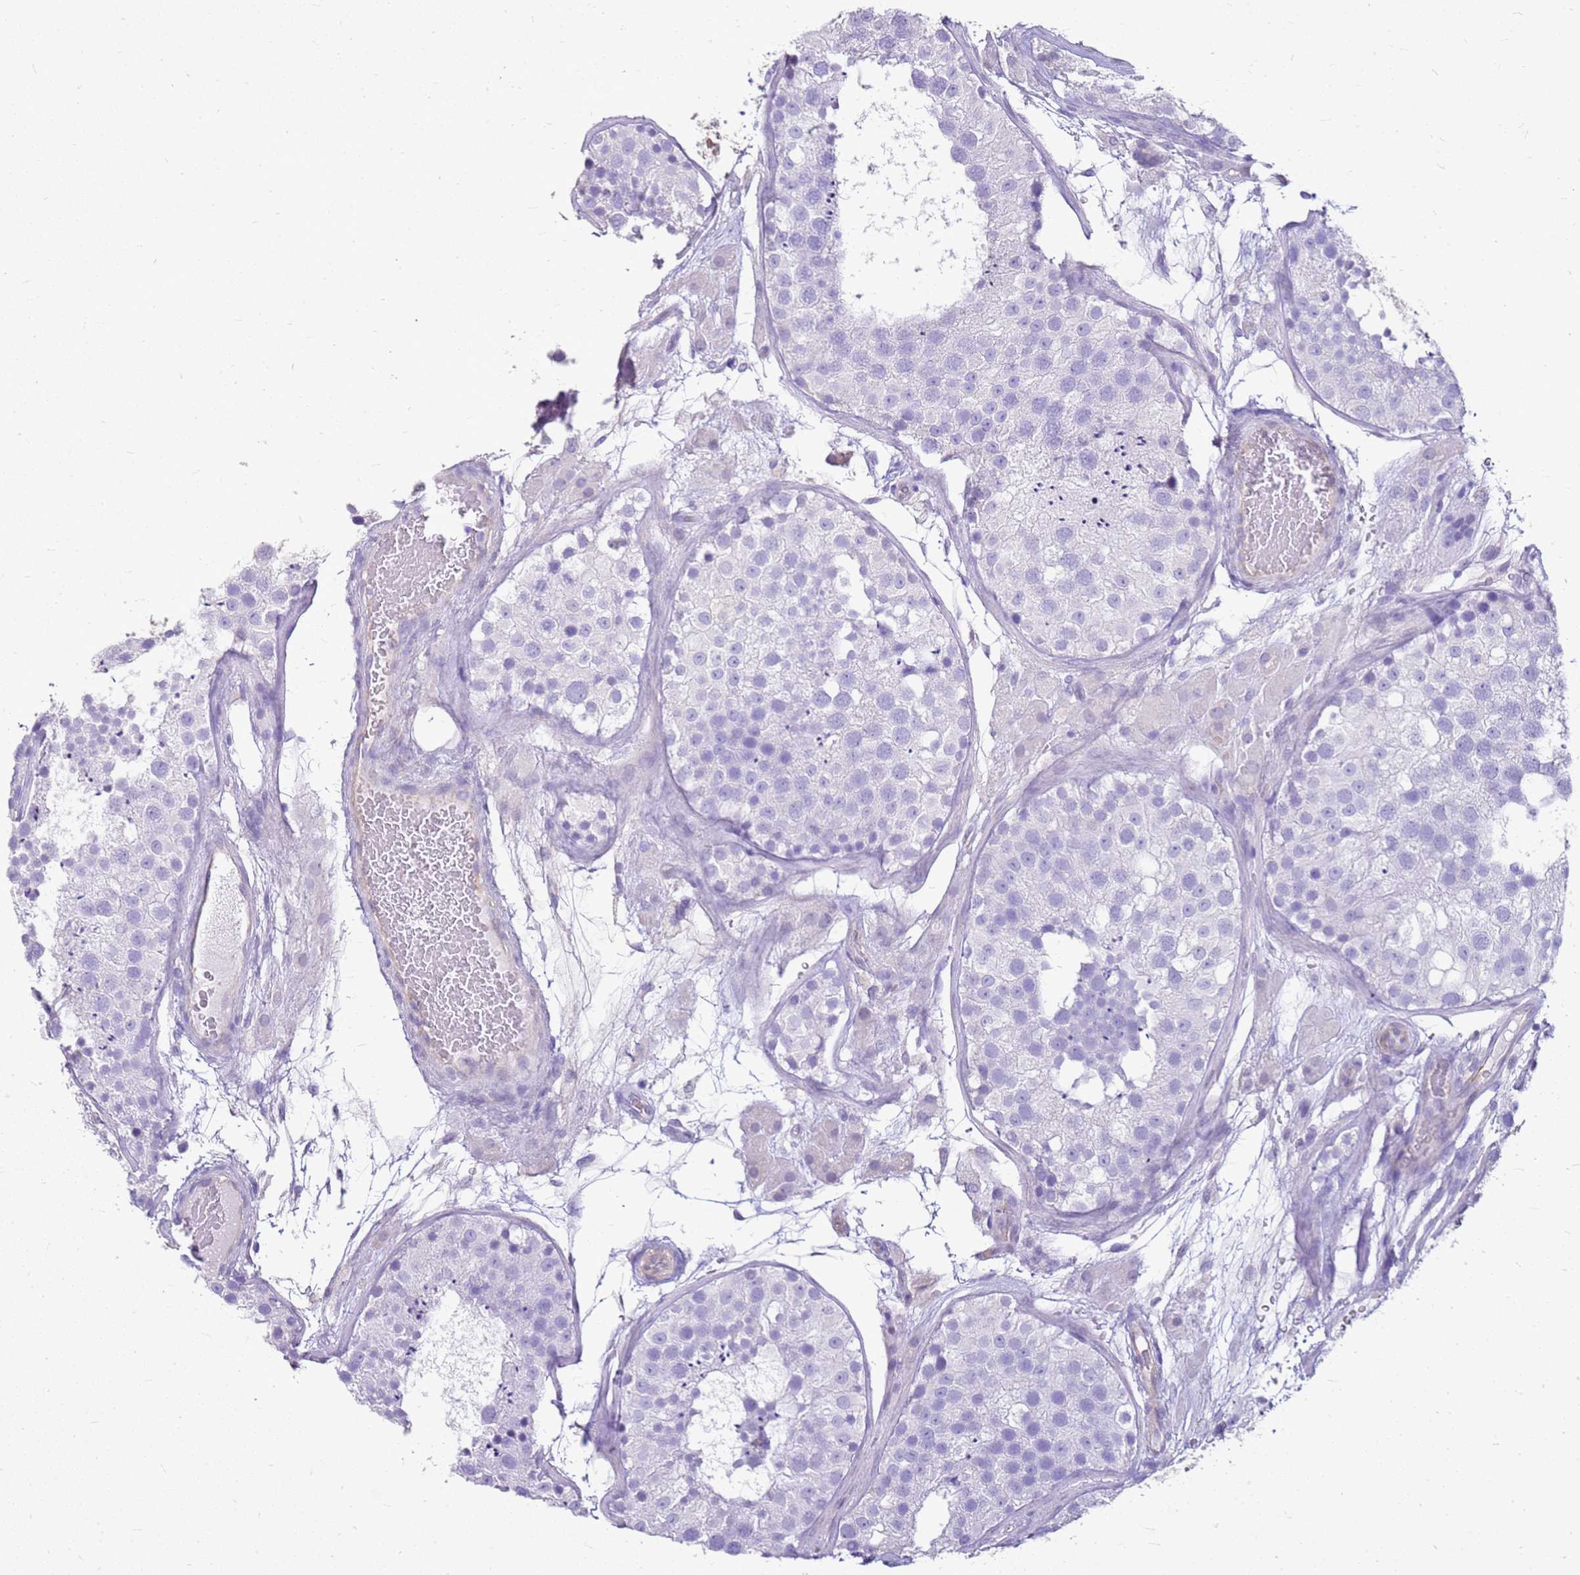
{"staining": {"intensity": "negative", "quantity": "none", "location": "none"}, "tissue": "testis", "cell_type": "Cells in seminiferous ducts", "image_type": "normal", "snomed": [{"axis": "morphology", "description": "Normal tissue, NOS"}, {"axis": "topography", "description": "Testis"}], "caption": "IHC image of normal testis: testis stained with DAB demonstrates no significant protein positivity in cells in seminiferous ducts.", "gene": "HSPB1", "patient": {"sex": "male", "age": 26}}